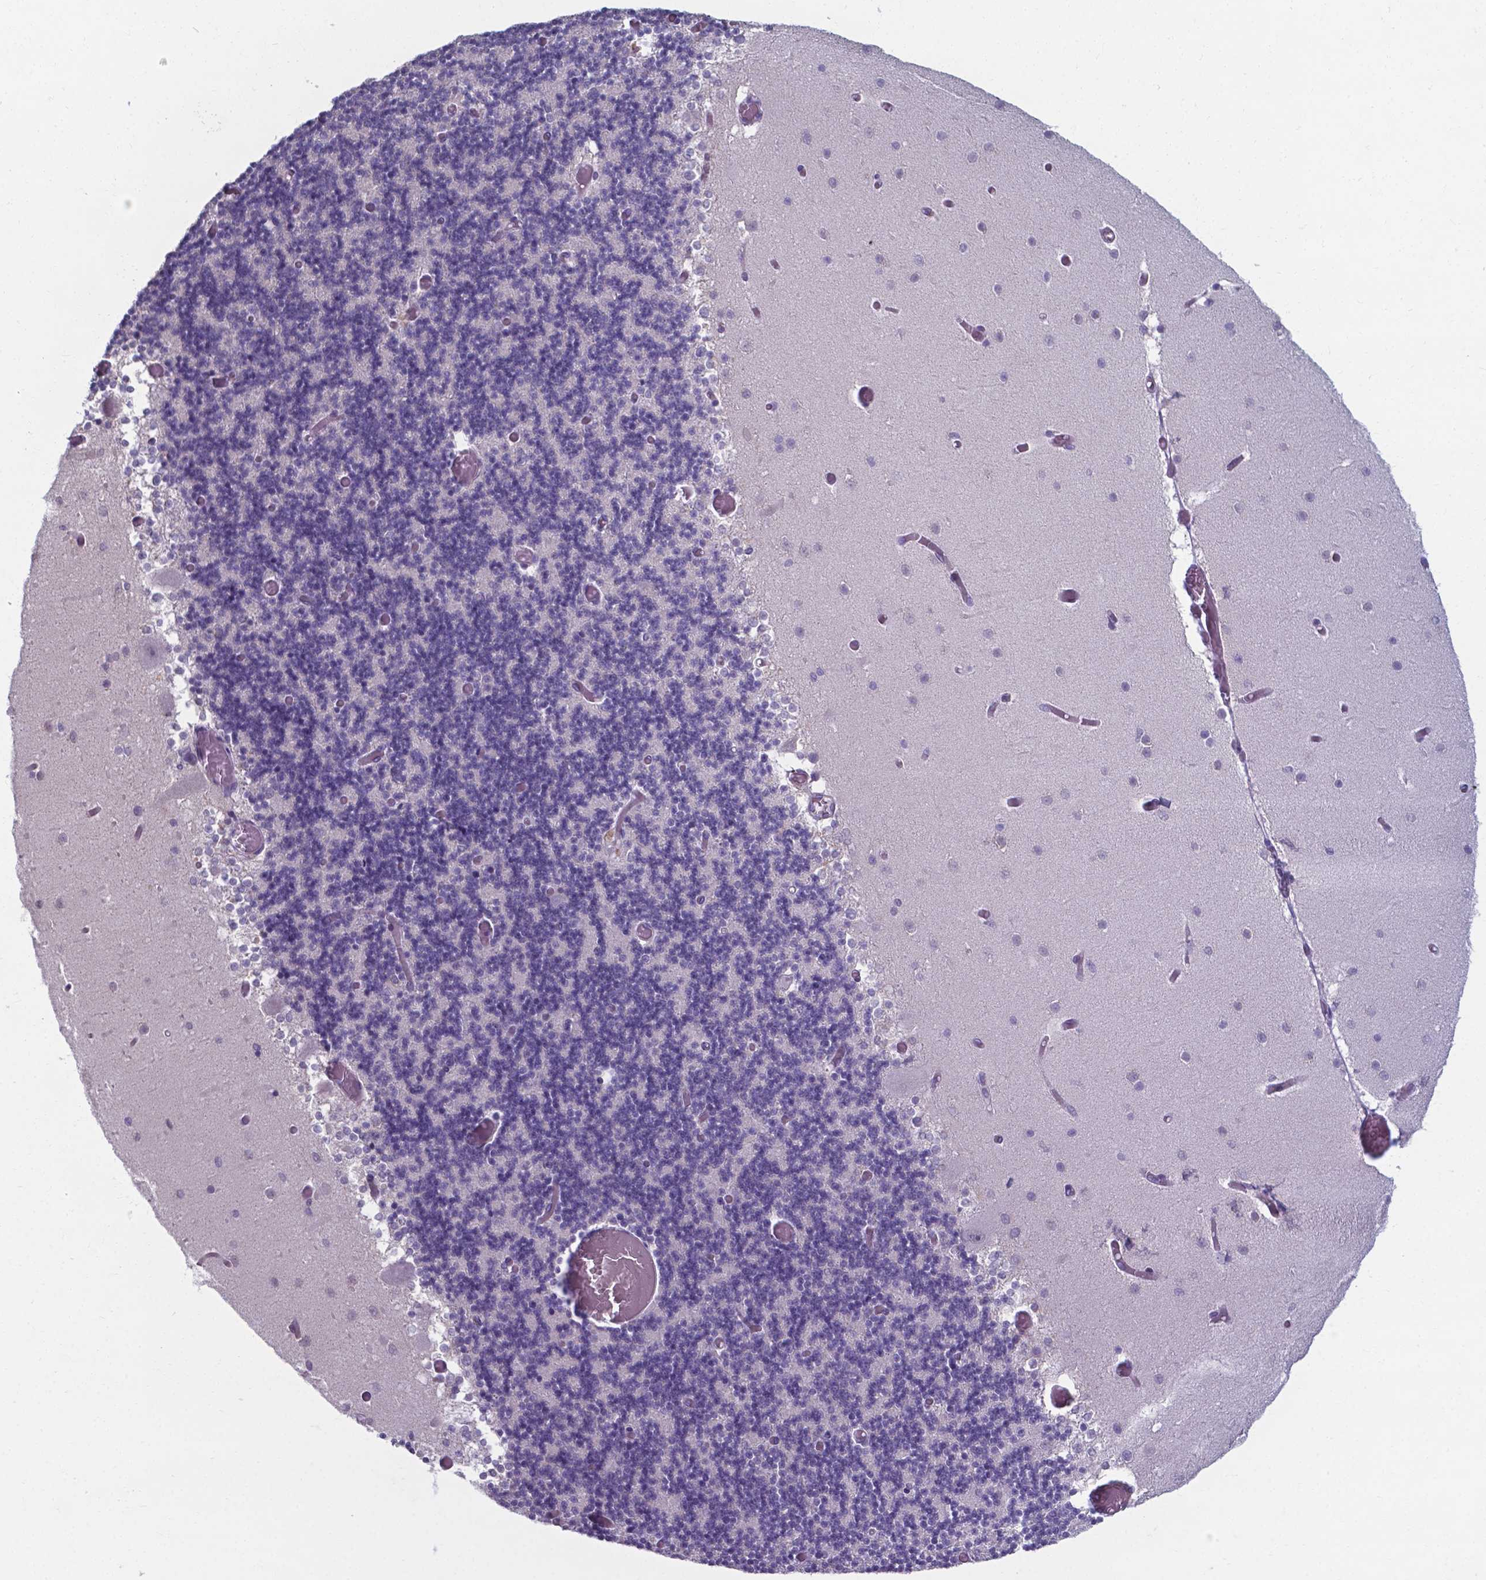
{"staining": {"intensity": "negative", "quantity": "none", "location": "none"}, "tissue": "cerebellum", "cell_type": "Cells in granular layer", "image_type": "normal", "snomed": [{"axis": "morphology", "description": "Normal tissue, NOS"}, {"axis": "topography", "description": "Cerebellum"}], "caption": "Human cerebellum stained for a protein using IHC shows no positivity in cells in granular layer.", "gene": "AP5B1", "patient": {"sex": "female", "age": 28}}